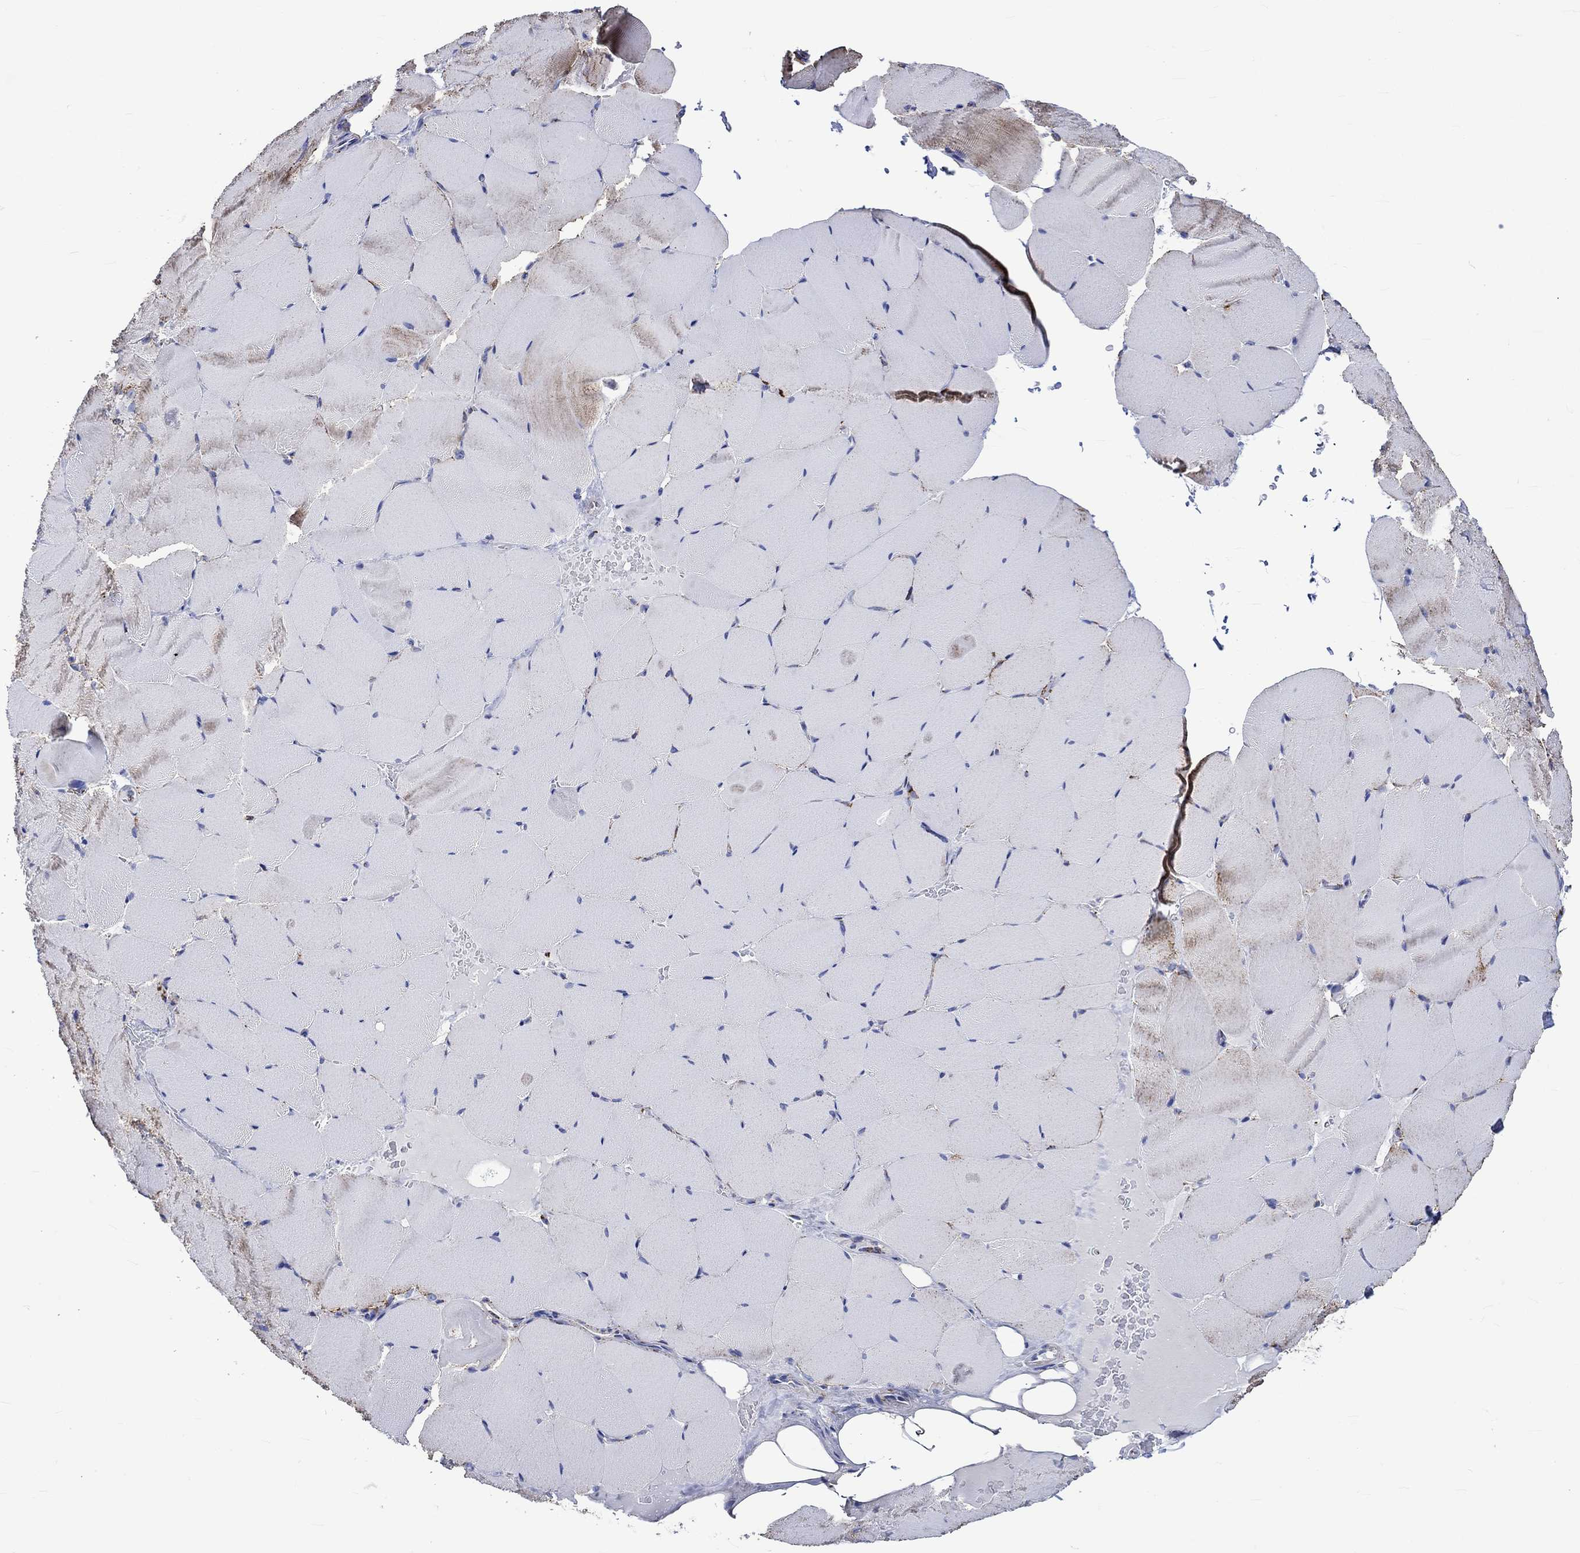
{"staining": {"intensity": "moderate", "quantity": "<25%", "location": "cytoplasmic/membranous"}, "tissue": "skeletal muscle", "cell_type": "Myocytes", "image_type": "normal", "snomed": [{"axis": "morphology", "description": "Normal tissue, NOS"}, {"axis": "topography", "description": "Skeletal muscle"}], "caption": "An image of human skeletal muscle stained for a protein exhibits moderate cytoplasmic/membranous brown staining in myocytes. Using DAB (3,3'-diaminobenzidine) (brown) and hematoxylin (blue) stains, captured at high magnification using brightfield microscopy.", "gene": "RCE1", "patient": {"sex": "female", "age": 37}}